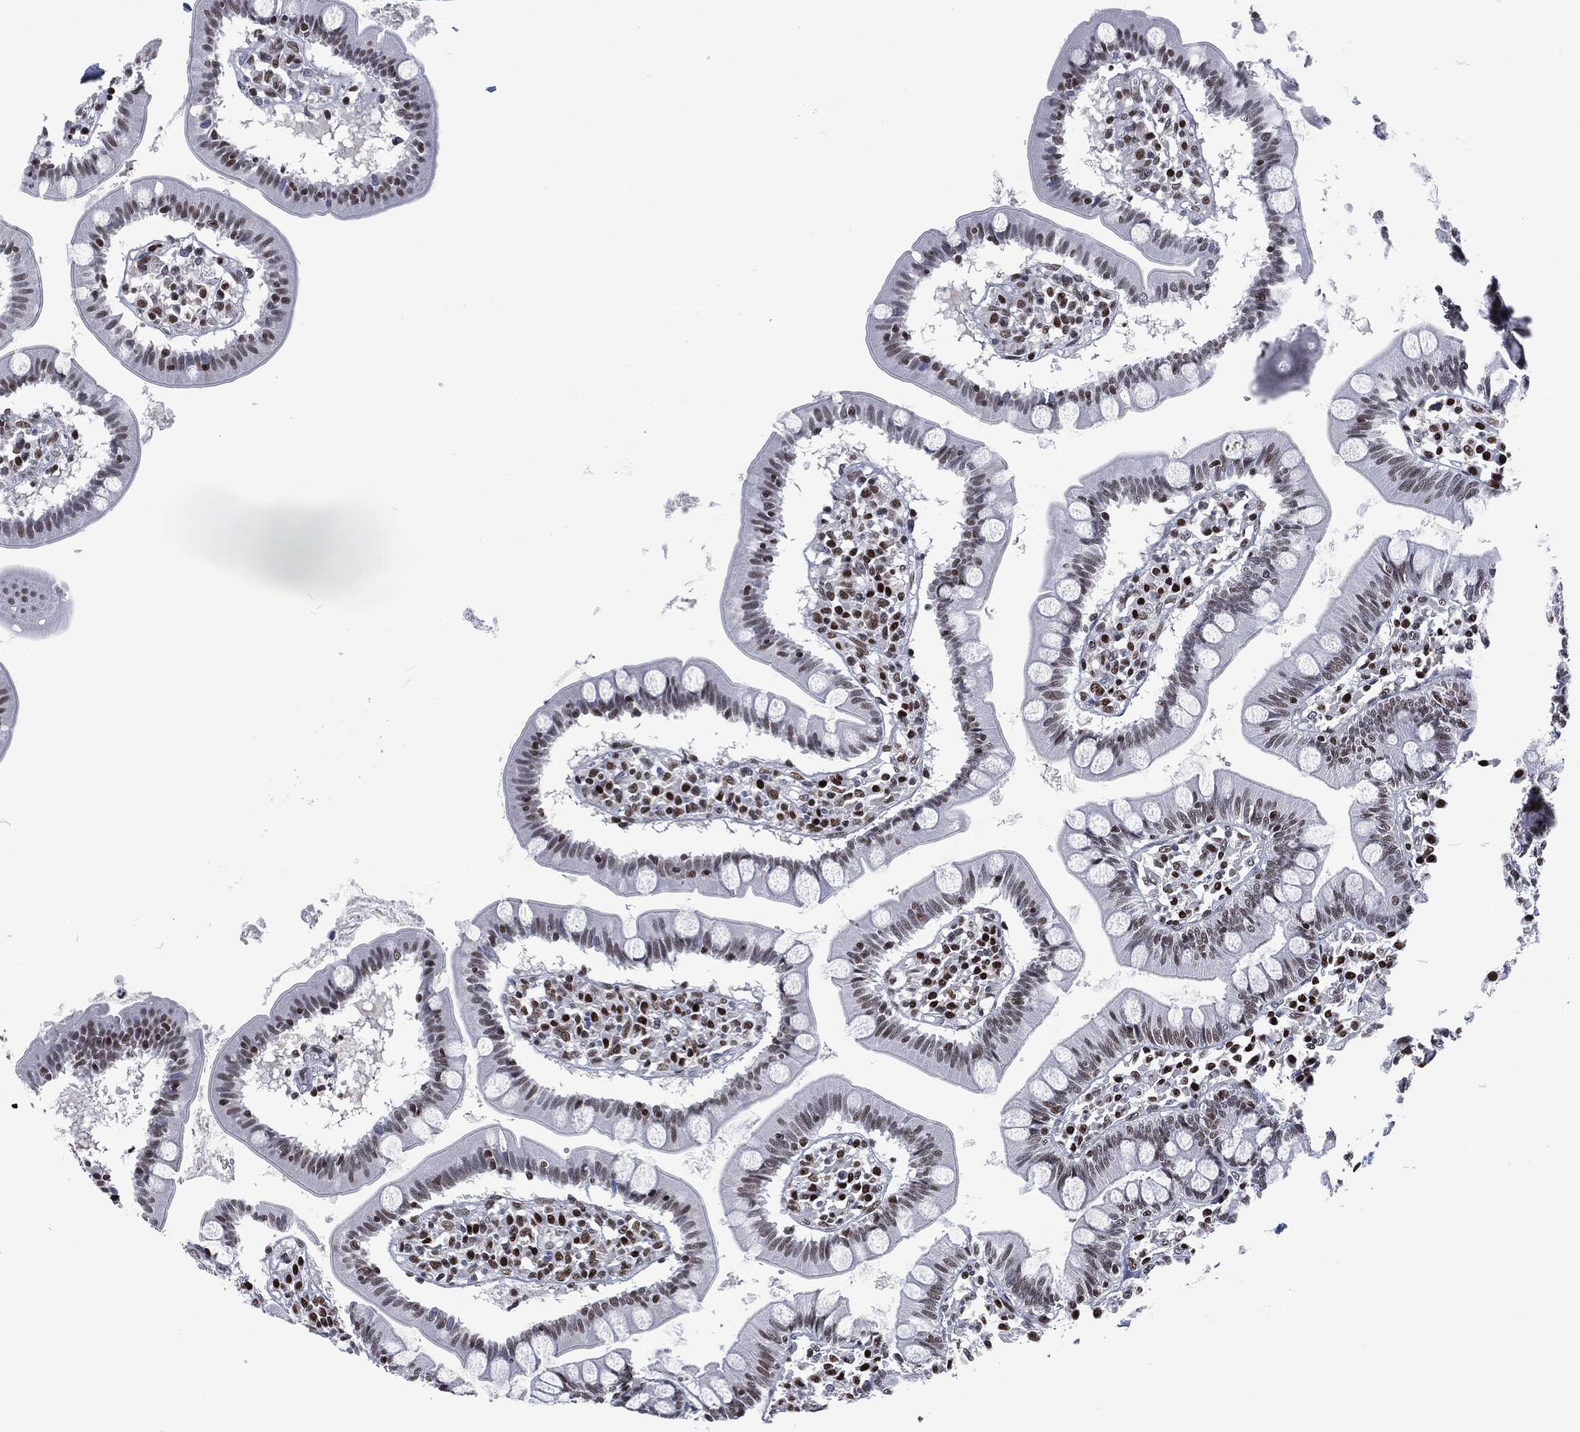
{"staining": {"intensity": "weak", "quantity": "25%-75%", "location": "nuclear"}, "tissue": "small intestine", "cell_type": "Glandular cells", "image_type": "normal", "snomed": [{"axis": "morphology", "description": "Normal tissue, NOS"}, {"axis": "topography", "description": "Small intestine"}], "caption": "An IHC histopathology image of unremarkable tissue is shown. Protein staining in brown shows weak nuclear positivity in small intestine within glandular cells.", "gene": "DCPS", "patient": {"sex": "male", "age": 88}}